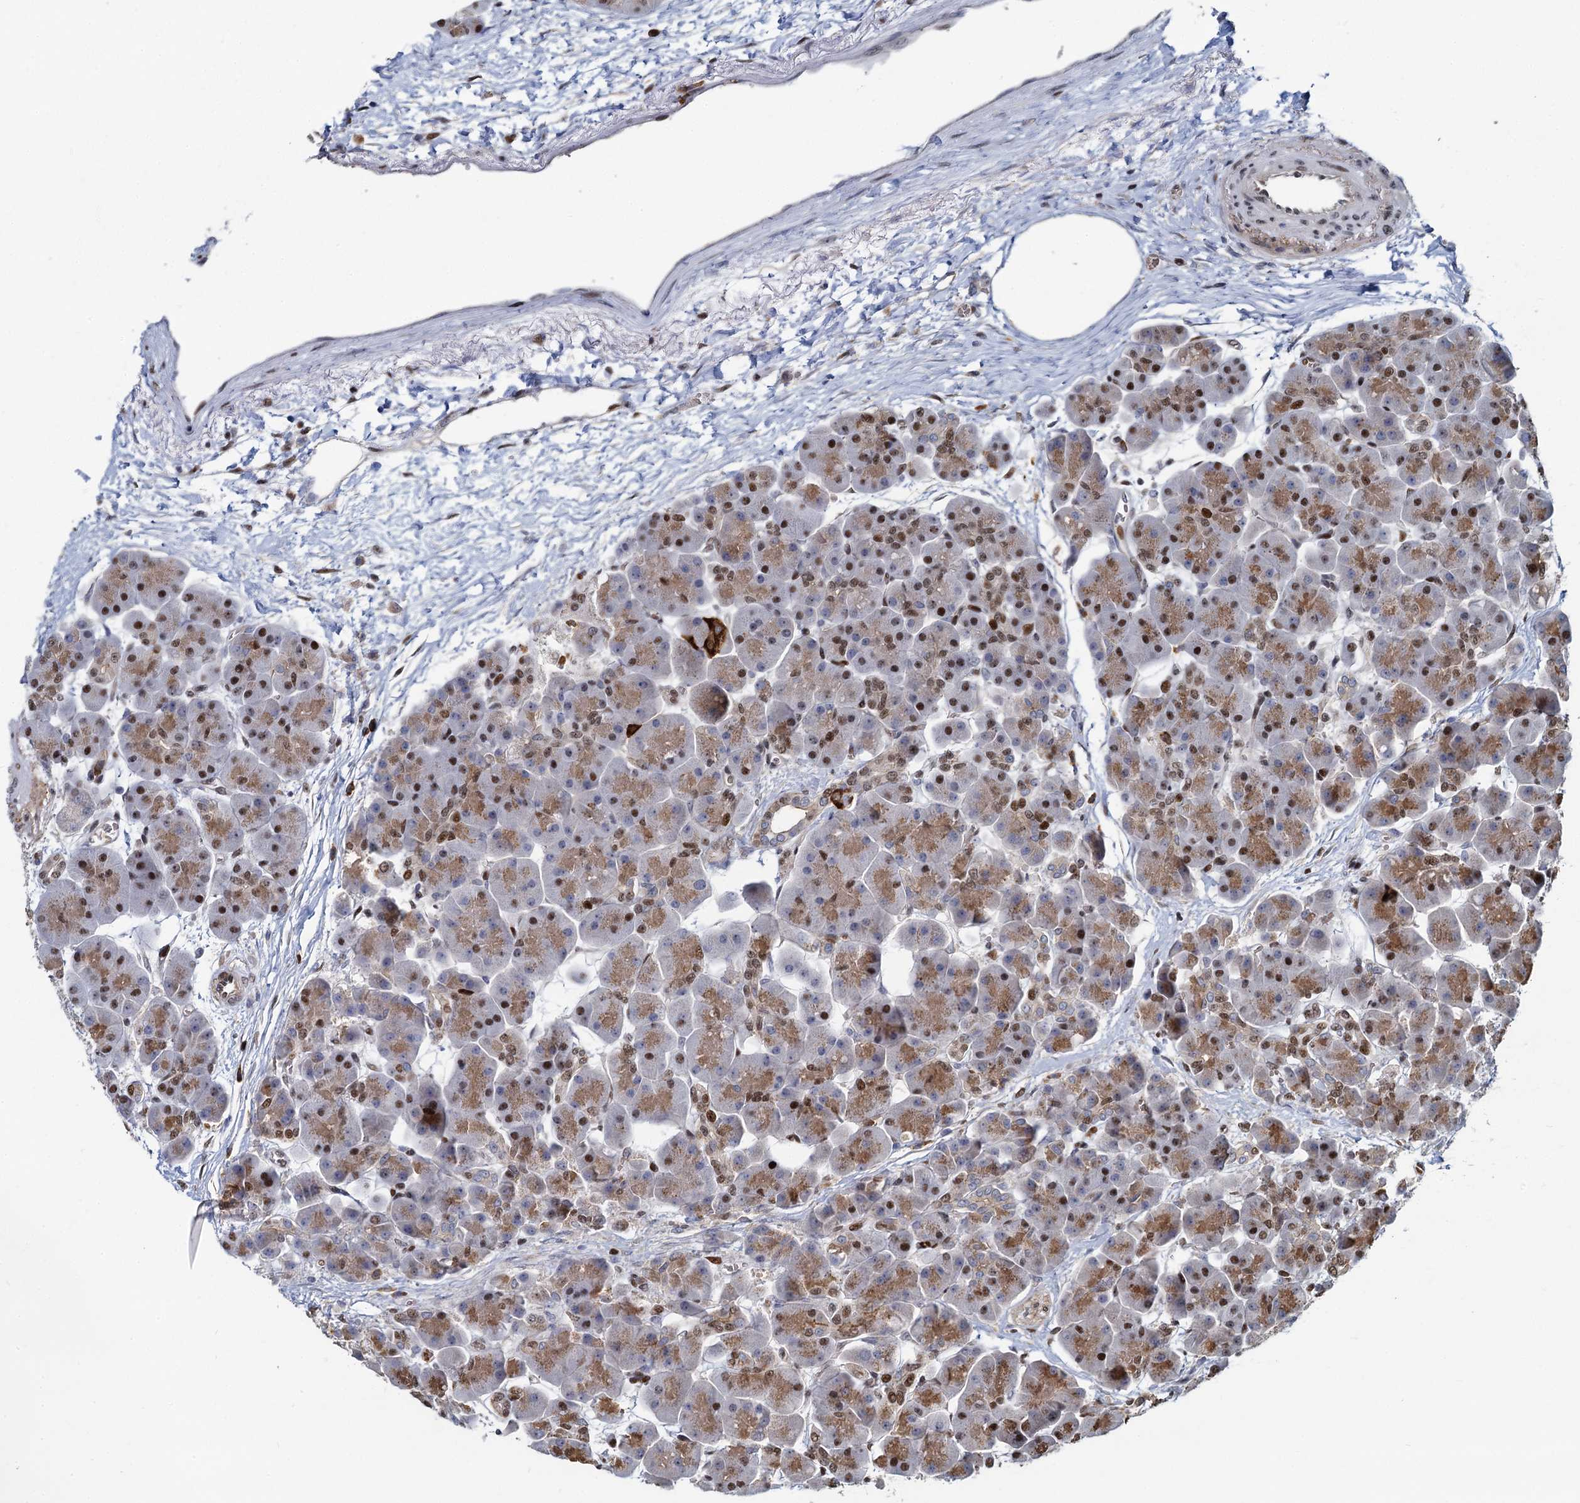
{"staining": {"intensity": "strong", "quantity": "25%-75%", "location": "cytoplasmic/membranous,nuclear"}, "tissue": "pancreas", "cell_type": "Exocrine glandular cells", "image_type": "normal", "snomed": [{"axis": "morphology", "description": "Normal tissue, NOS"}, {"axis": "topography", "description": "Pancreas"}], "caption": "The immunohistochemical stain labels strong cytoplasmic/membranous,nuclear staining in exocrine glandular cells of benign pancreas. The protein is stained brown, and the nuclei are stained in blue (DAB (3,3'-diaminobenzidine) IHC with brightfield microscopy, high magnification).", "gene": "ANKRD49", "patient": {"sex": "male", "age": 66}}